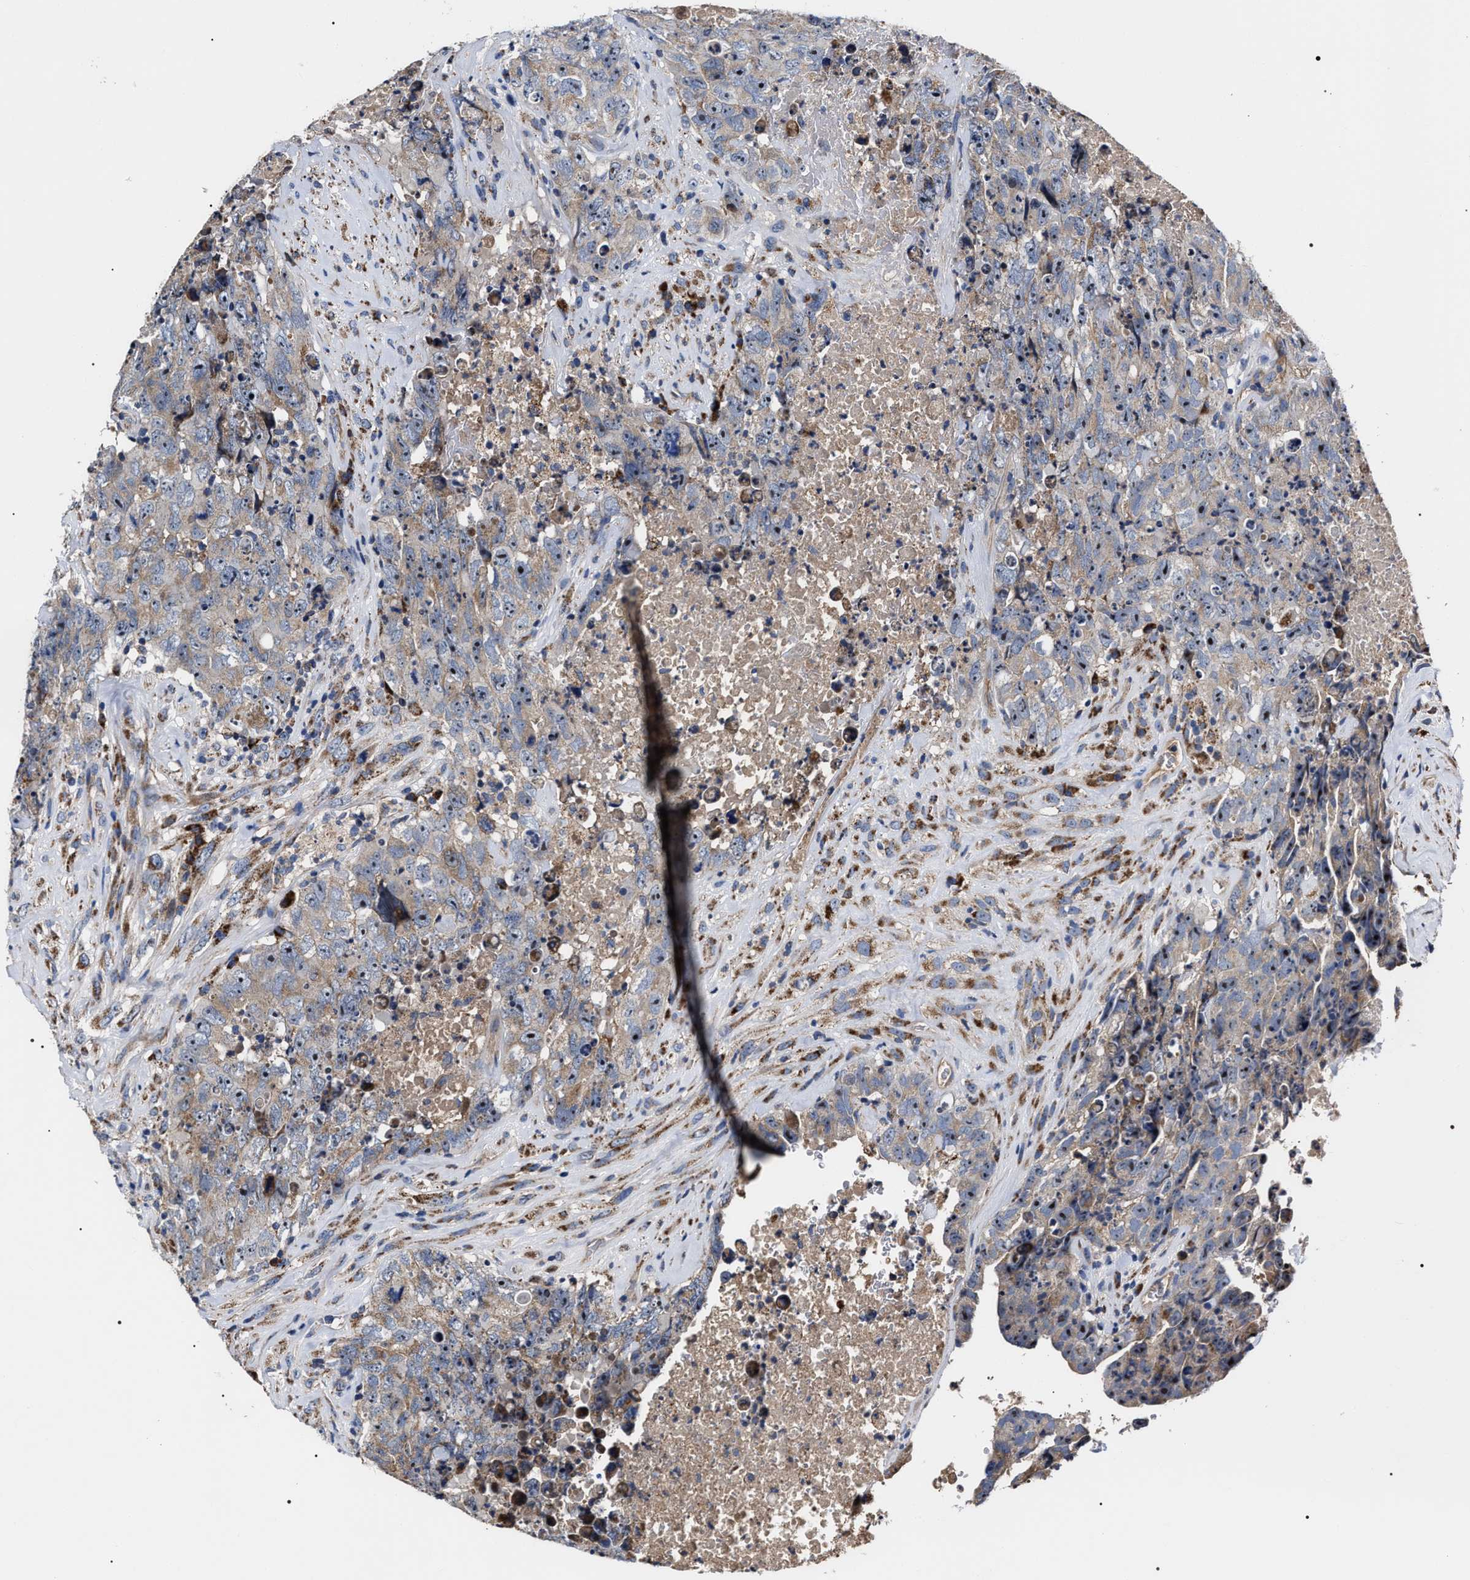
{"staining": {"intensity": "weak", "quantity": "<25%", "location": "cytoplasmic/membranous"}, "tissue": "testis cancer", "cell_type": "Tumor cells", "image_type": "cancer", "snomed": [{"axis": "morphology", "description": "Carcinoma, Embryonal, NOS"}, {"axis": "topography", "description": "Testis"}], "caption": "Tumor cells are negative for protein expression in human testis cancer.", "gene": "MACC1", "patient": {"sex": "male", "age": 32}}